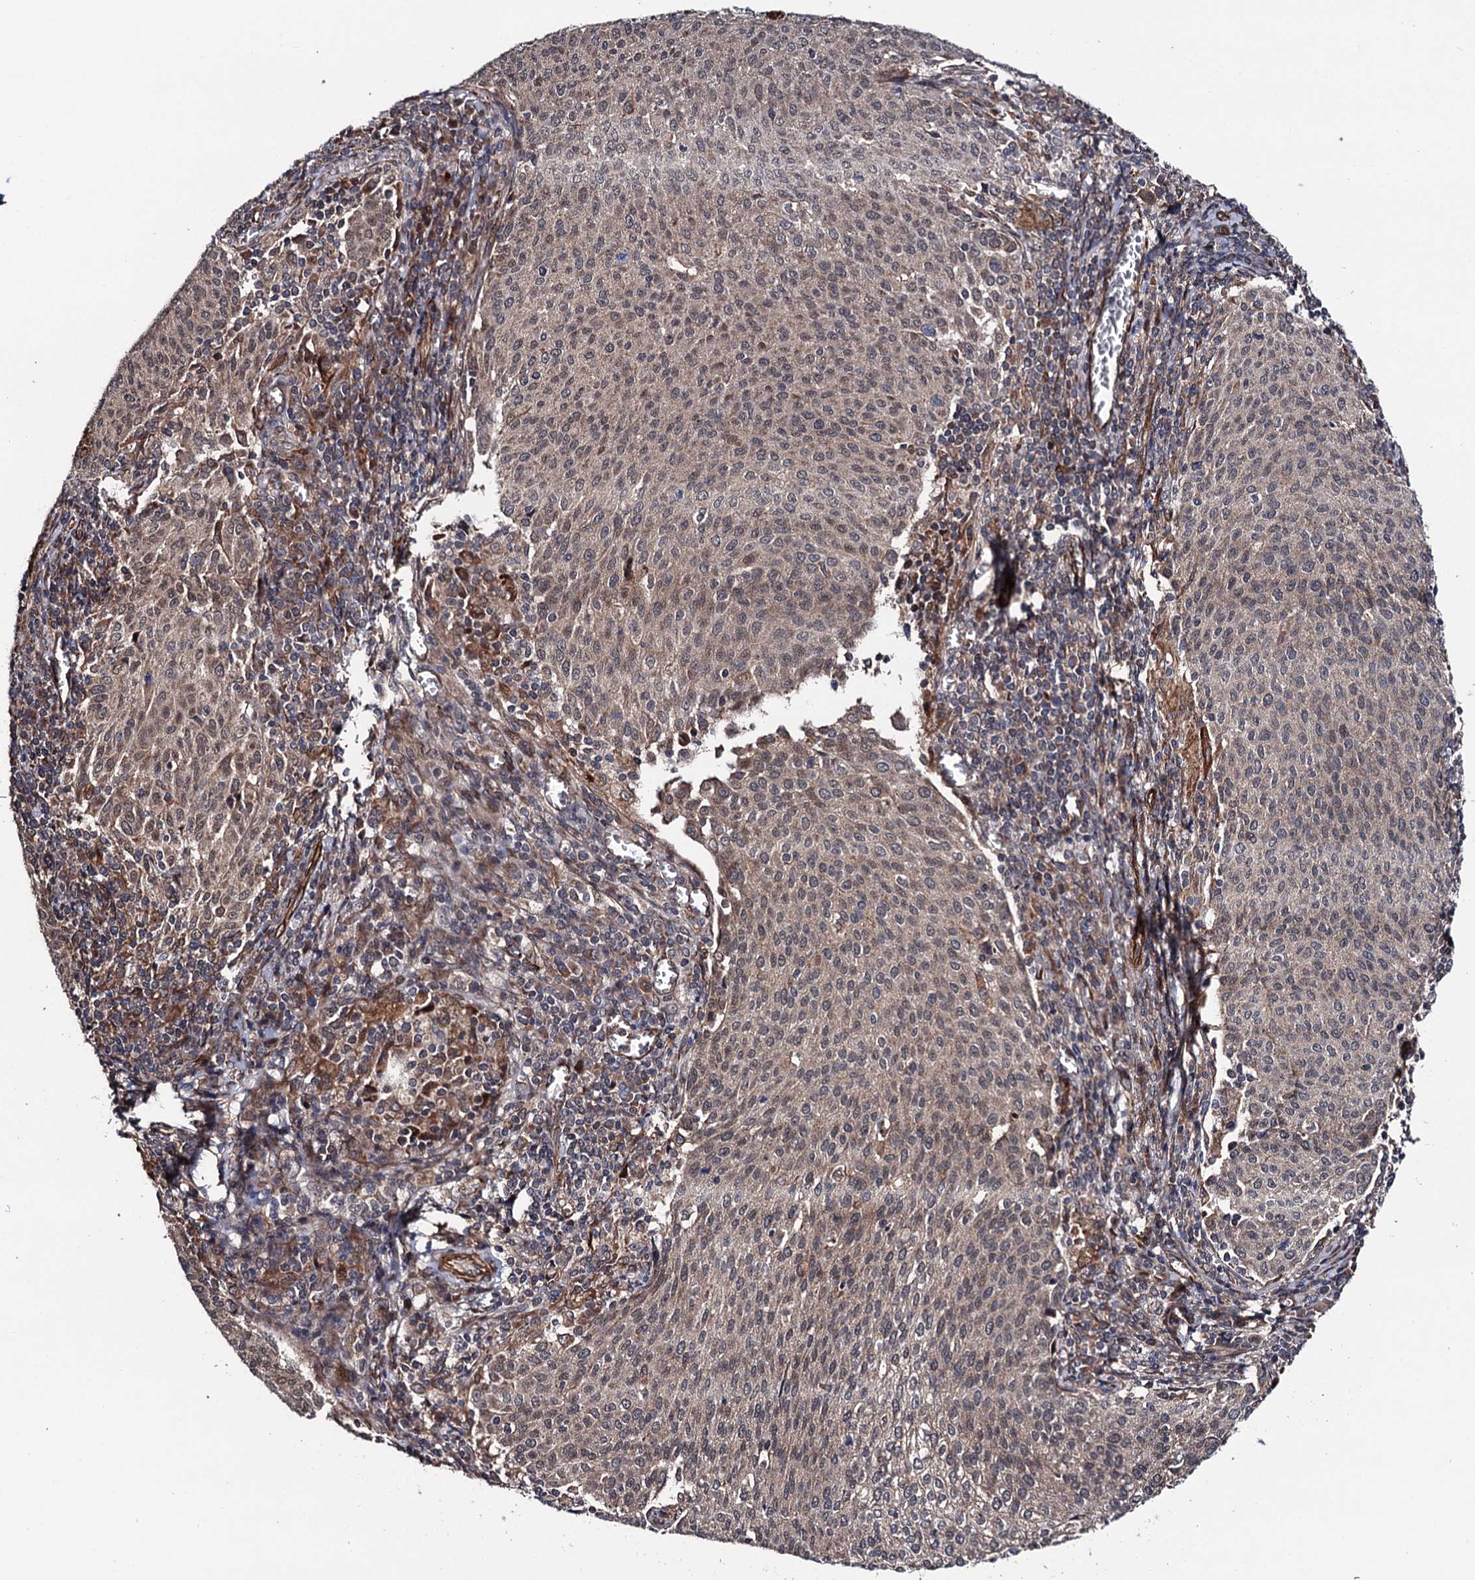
{"staining": {"intensity": "weak", "quantity": "25%-75%", "location": "cytoplasmic/membranous,nuclear"}, "tissue": "cervical cancer", "cell_type": "Tumor cells", "image_type": "cancer", "snomed": [{"axis": "morphology", "description": "Squamous cell carcinoma, NOS"}, {"axis": "topography", "description": "Cervix"}], "caption": "Cervical cancer tissue exhibits weak cytoplasmic/membranous and nuclear expression in approximately 25%-75% of tumor cells, visualized by immunohistochemistry. (brown staining indicates protein expression, while blue staining denotes nuclei).", "gene": "FSIP1", "patient": {"sex": "female", "age": 46}}